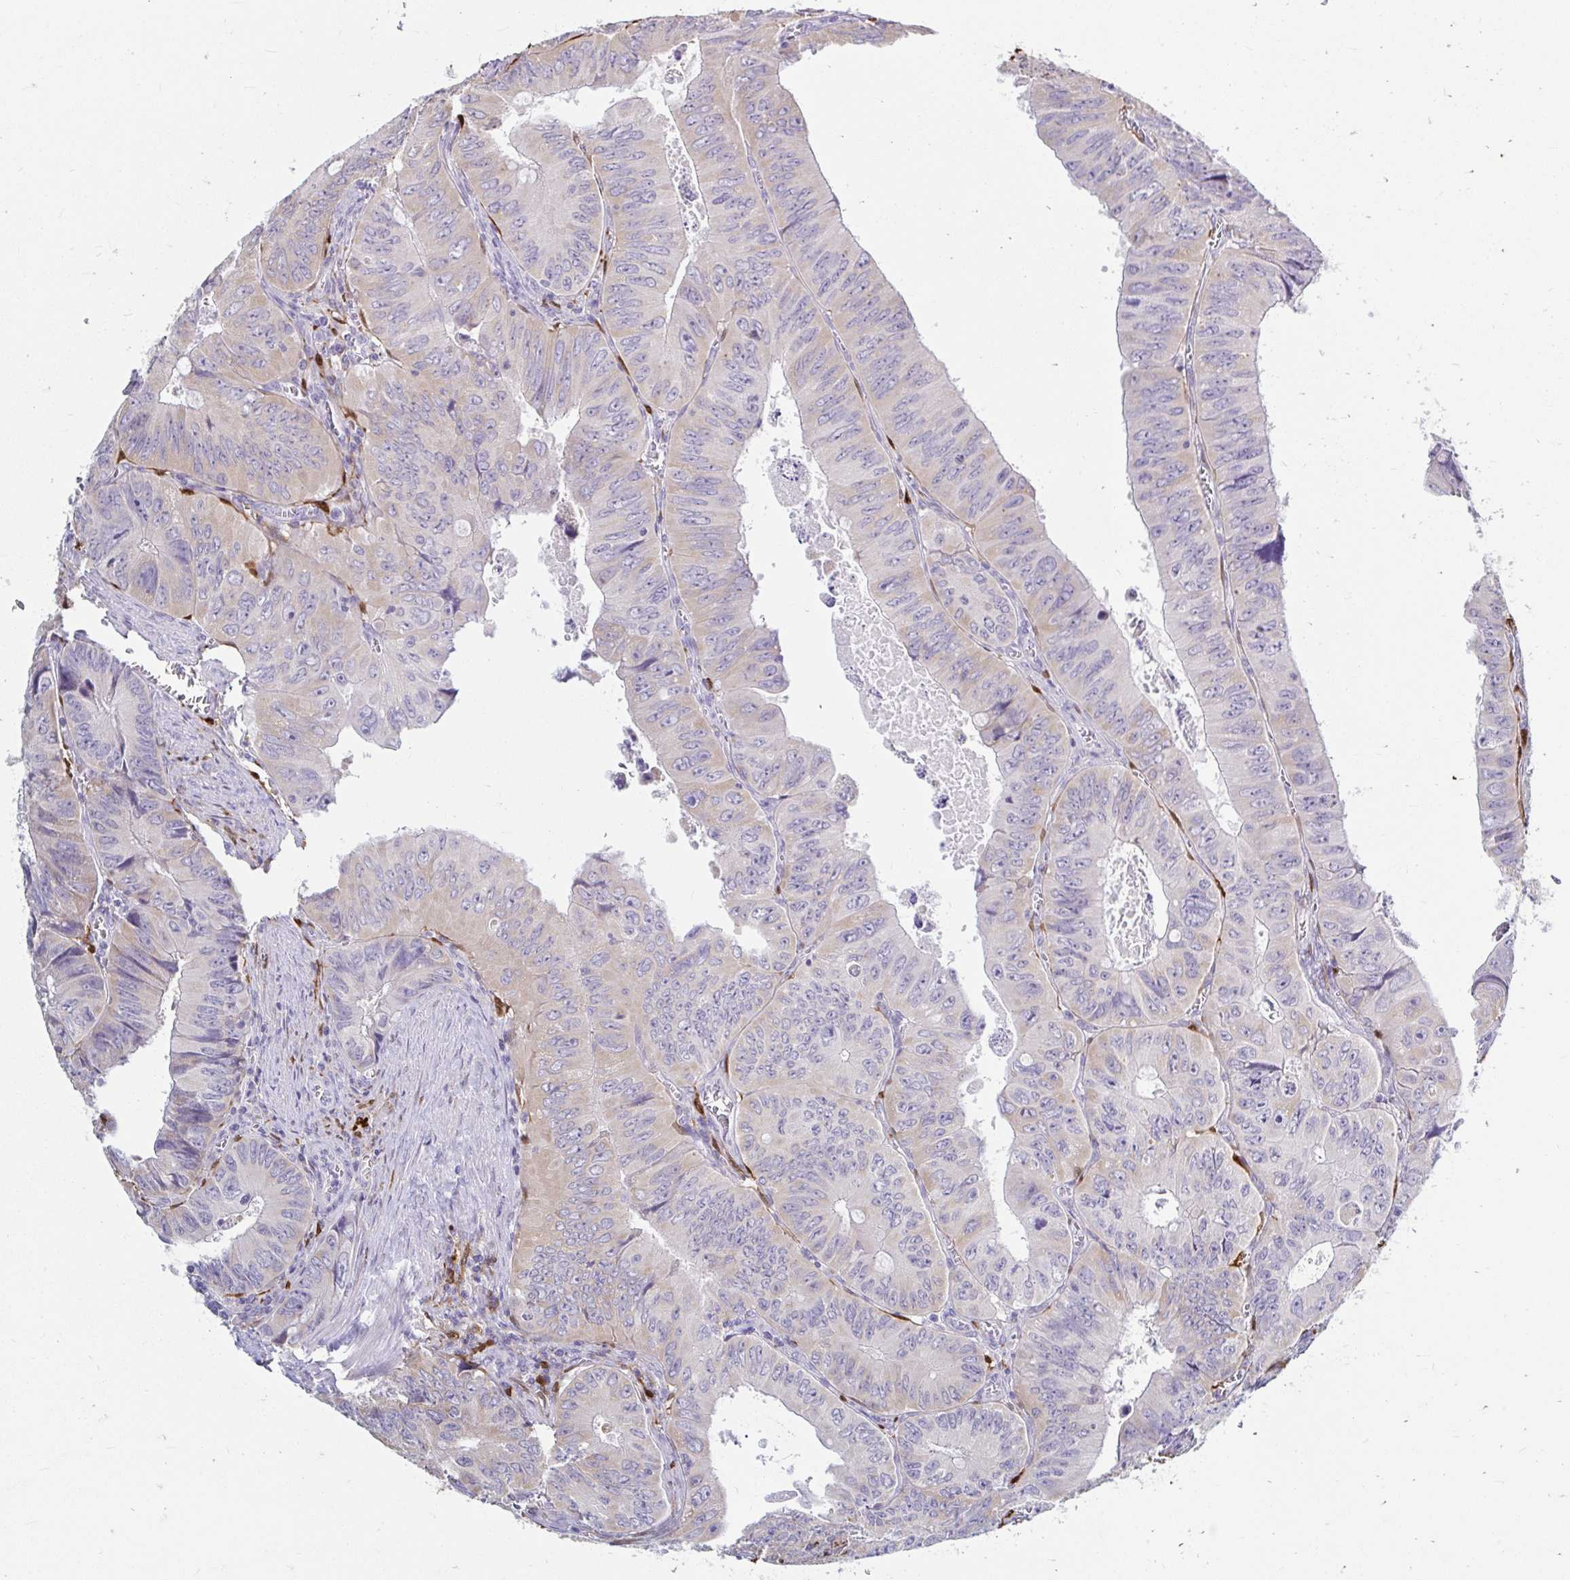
{"staining": {"intensity": "negative", "quantity": "none", "location": "none"}, "tissue": "colorectal cancer", "cell_type": "Tumor cells", "image_type": "cancer", "snomed": [{"axis": "morphology", "description": "Adenocarcinoma, NOS"}, {"axis": "topography", "description": "Colon"}], "caption": "The IHC micrograph has no significant staining in tumor cells of colorectal adenocarcinoma tissue.", "gene": "ADH1A", "patient": {"sex": "female", "age": 84}}